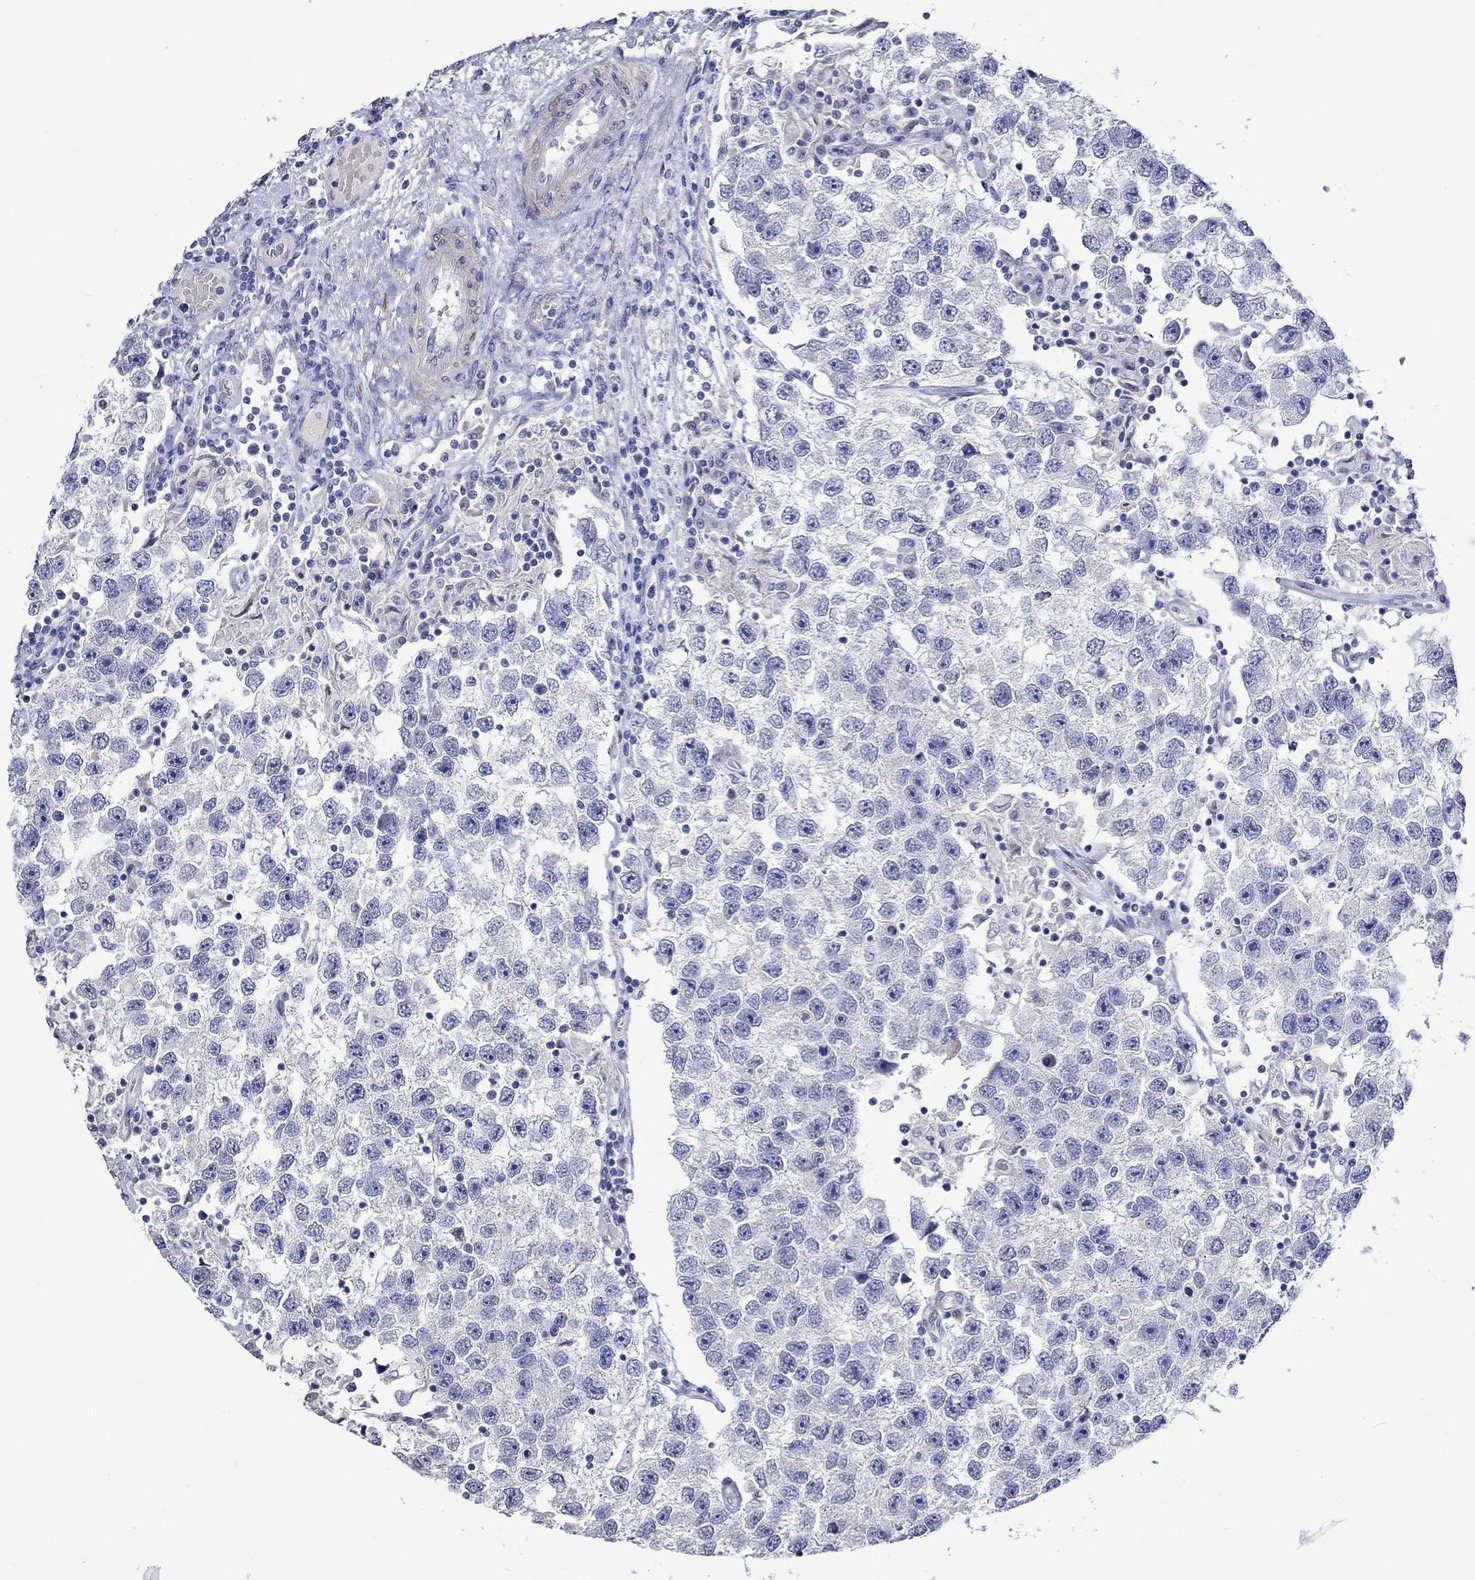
{"staining": {"intensity": "negative", "quantity": "none", "location": "none"}, "tissue": "testis cancer", "cell_type": "Tumor cells", "image_type": "cancer", "snomed": [{"axis": "morphology", "description": "Seminoma, NOS"}, {"axis": "topography", "description": "Testis"}], "caption": "High magnification brightfield microscopy of testis cancer stained with DAB (3,3'-diaminobenzidine) (brown) and counterstained with hematoxylin (blue): tumor cells show no significant expression.", "gene": "CRYAB", "patient": {"sex": "male", "age": 26}}